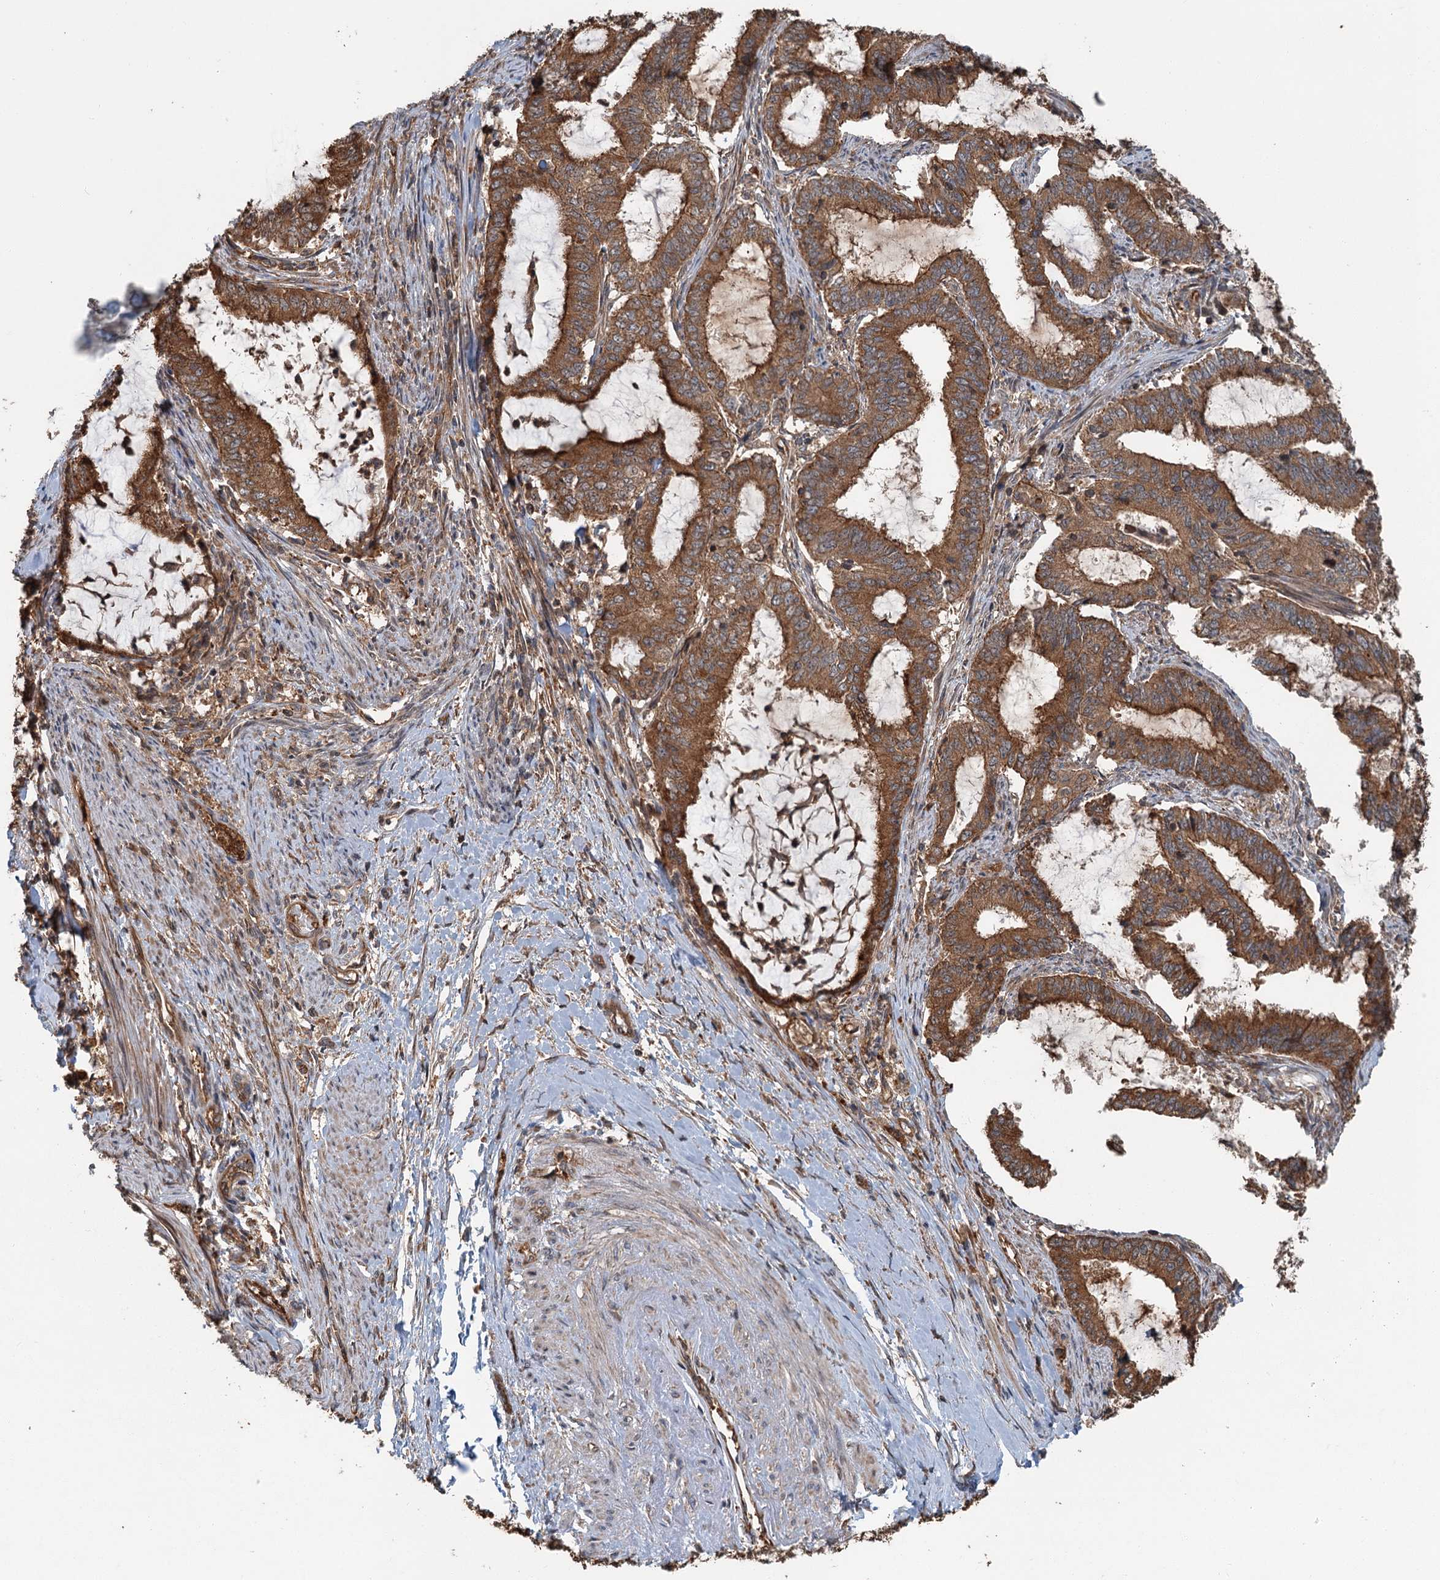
{"staining": {"intensity": "strong", "quantity": ">75%", "location": "cytoplasmic/membranous"}, "tissue": "endometrial cancer", "cell_type": "Tumor cells", "image_type": "cancer", "snomed": [{"axis": "morphology", "description": "Adenocarcinoma, NOS"}, {"axis": "topography", "description": "Endometrium"}], "caption": "Human adenocarcinoma (endometrial) stained for a protein (brown) exhibits strong cytoplasmic/membranous positive expression in approximately >75% of tumor cells.", "gene": "ZNF527", "patient": {"sex": "female", "age": 51}}